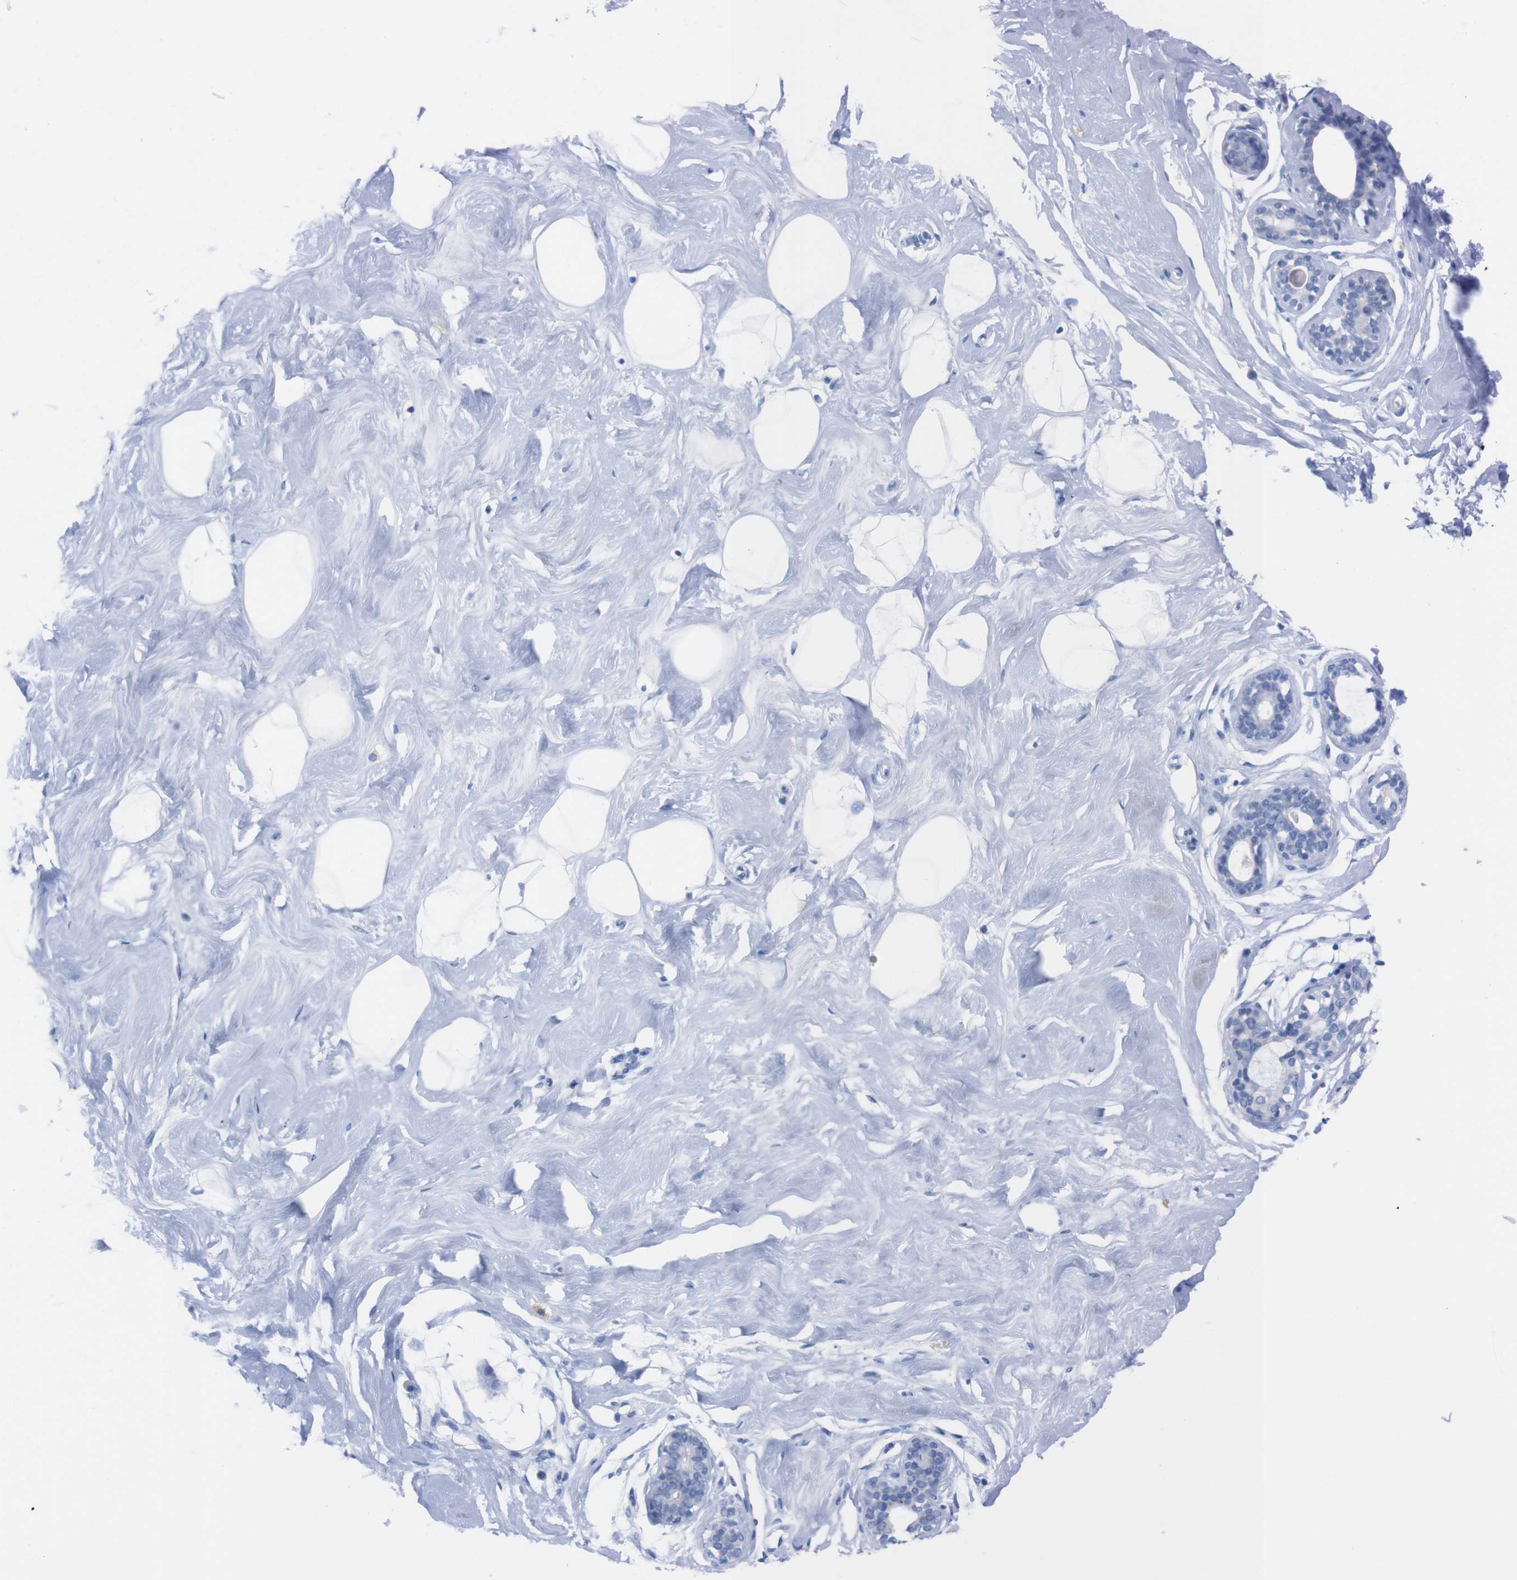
{"staining": {"intensity": "negative", "quantity": "none", "location": "none"}, "tissue": "breast", "cell_type": "Adipocytes", "image_type": "normal", "snomed": [{"axis": "morphology", "description": "Normal tissue, NOS"}, {"axis": "topography", "description": "Breast"}], "caption": "The micrograph reveals no significant positivity in adipocytes of breast. (DAB (3,3'-diaminobenzidine) immunohistochemistry (IHC) visualized using brightfield microscopy, high magnification).", "gene": "TMEM243", "patient": {"sex": "female", "age": 23}}